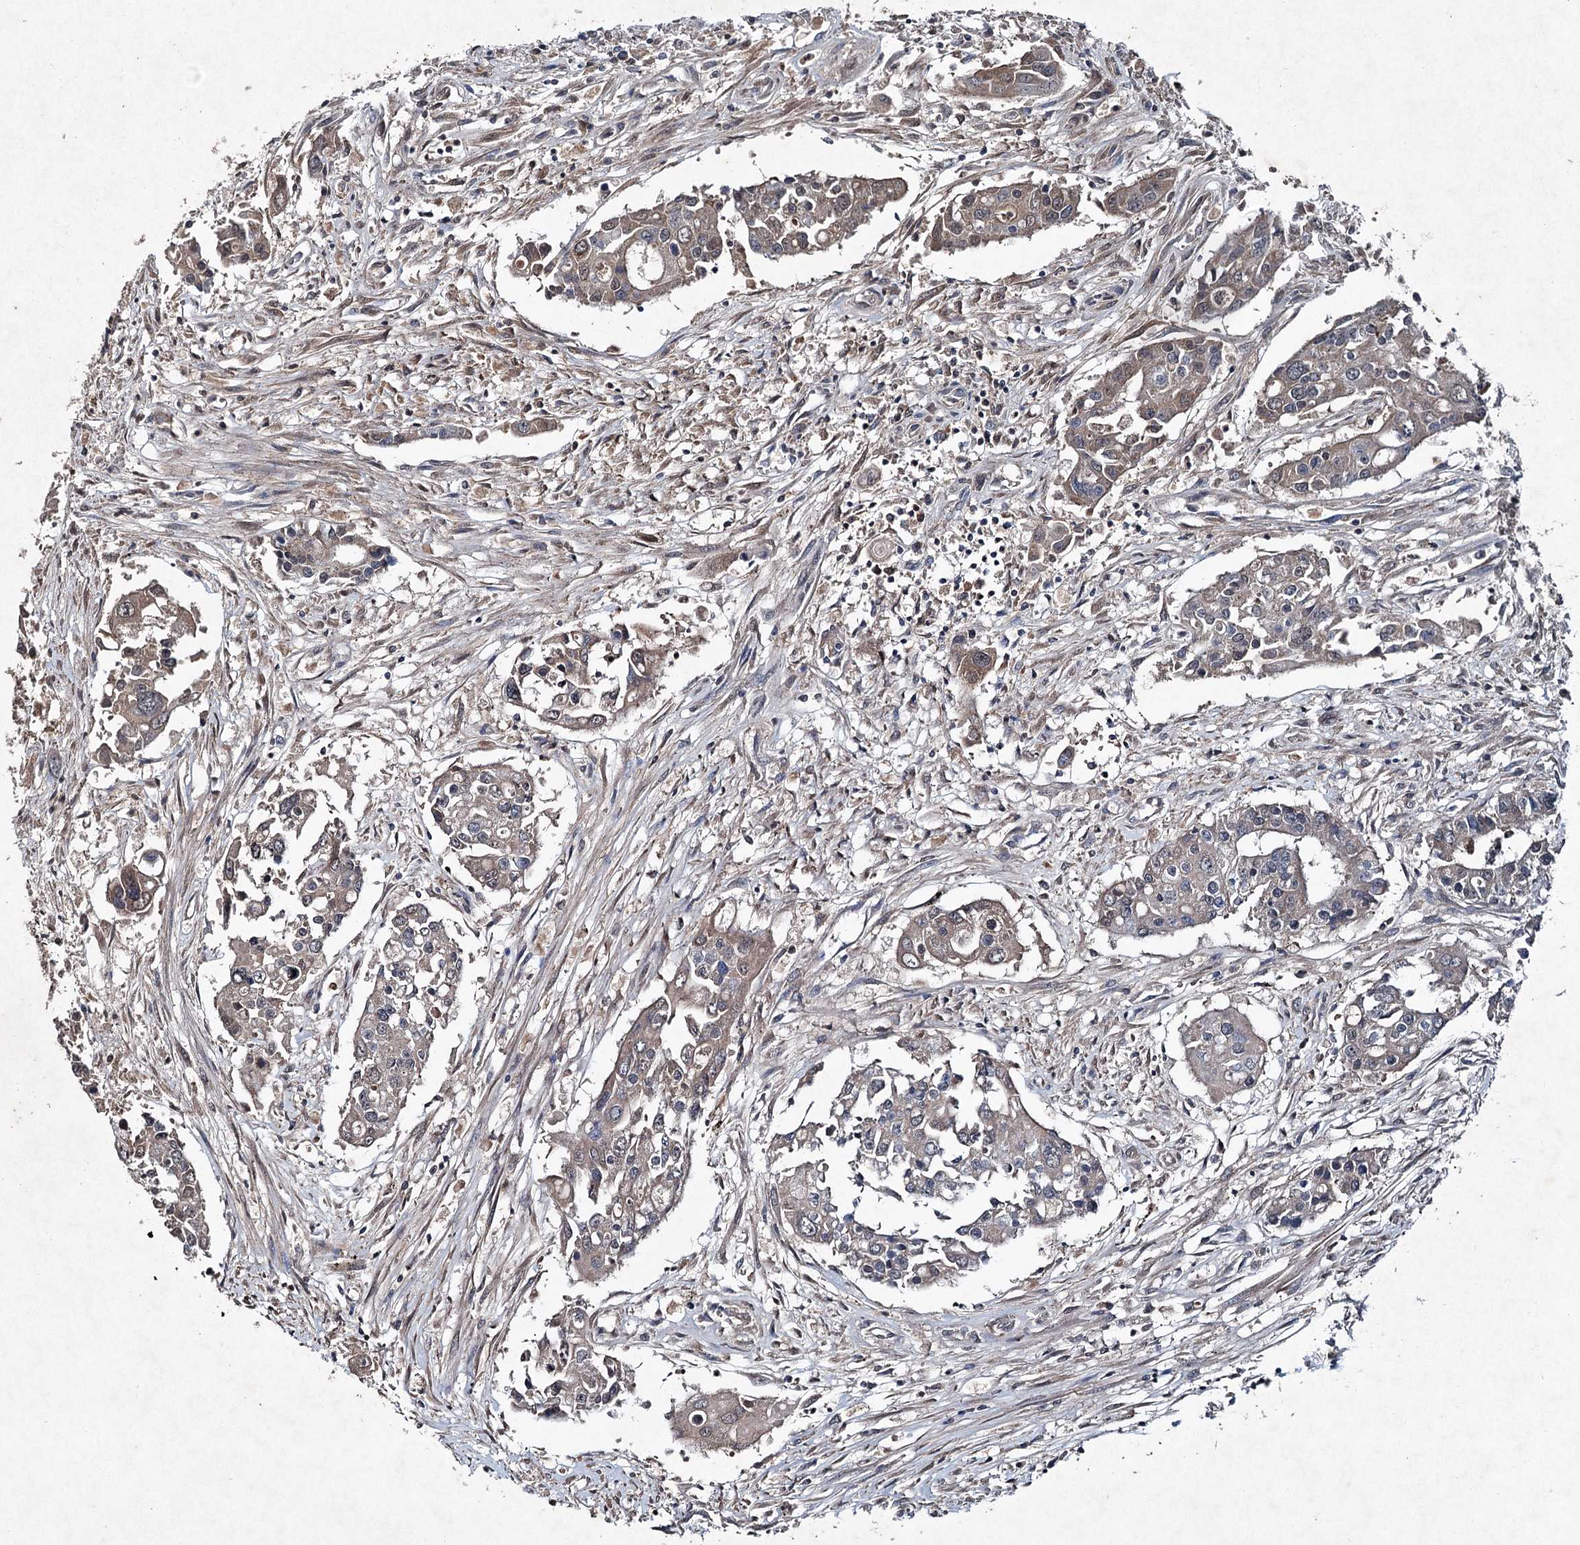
{"staining": {"intensity": "negative", "quantity": "none", "location": "none"}, "tissue": "colorectal cancer", "cell_type": "Tumor cells", "image_type": "cancer", "snomed": [{"axis": "morphology", "description": "Adenocarcinoma, NOS"}, {"axis": "topography", "description": "Colon"}], "caption": "There is no significant positivity in tumor cells of adenocarcinoma (colorectal).", "gene": "PGLYRP2", "patient": {"sex": "male", "age": 77}}